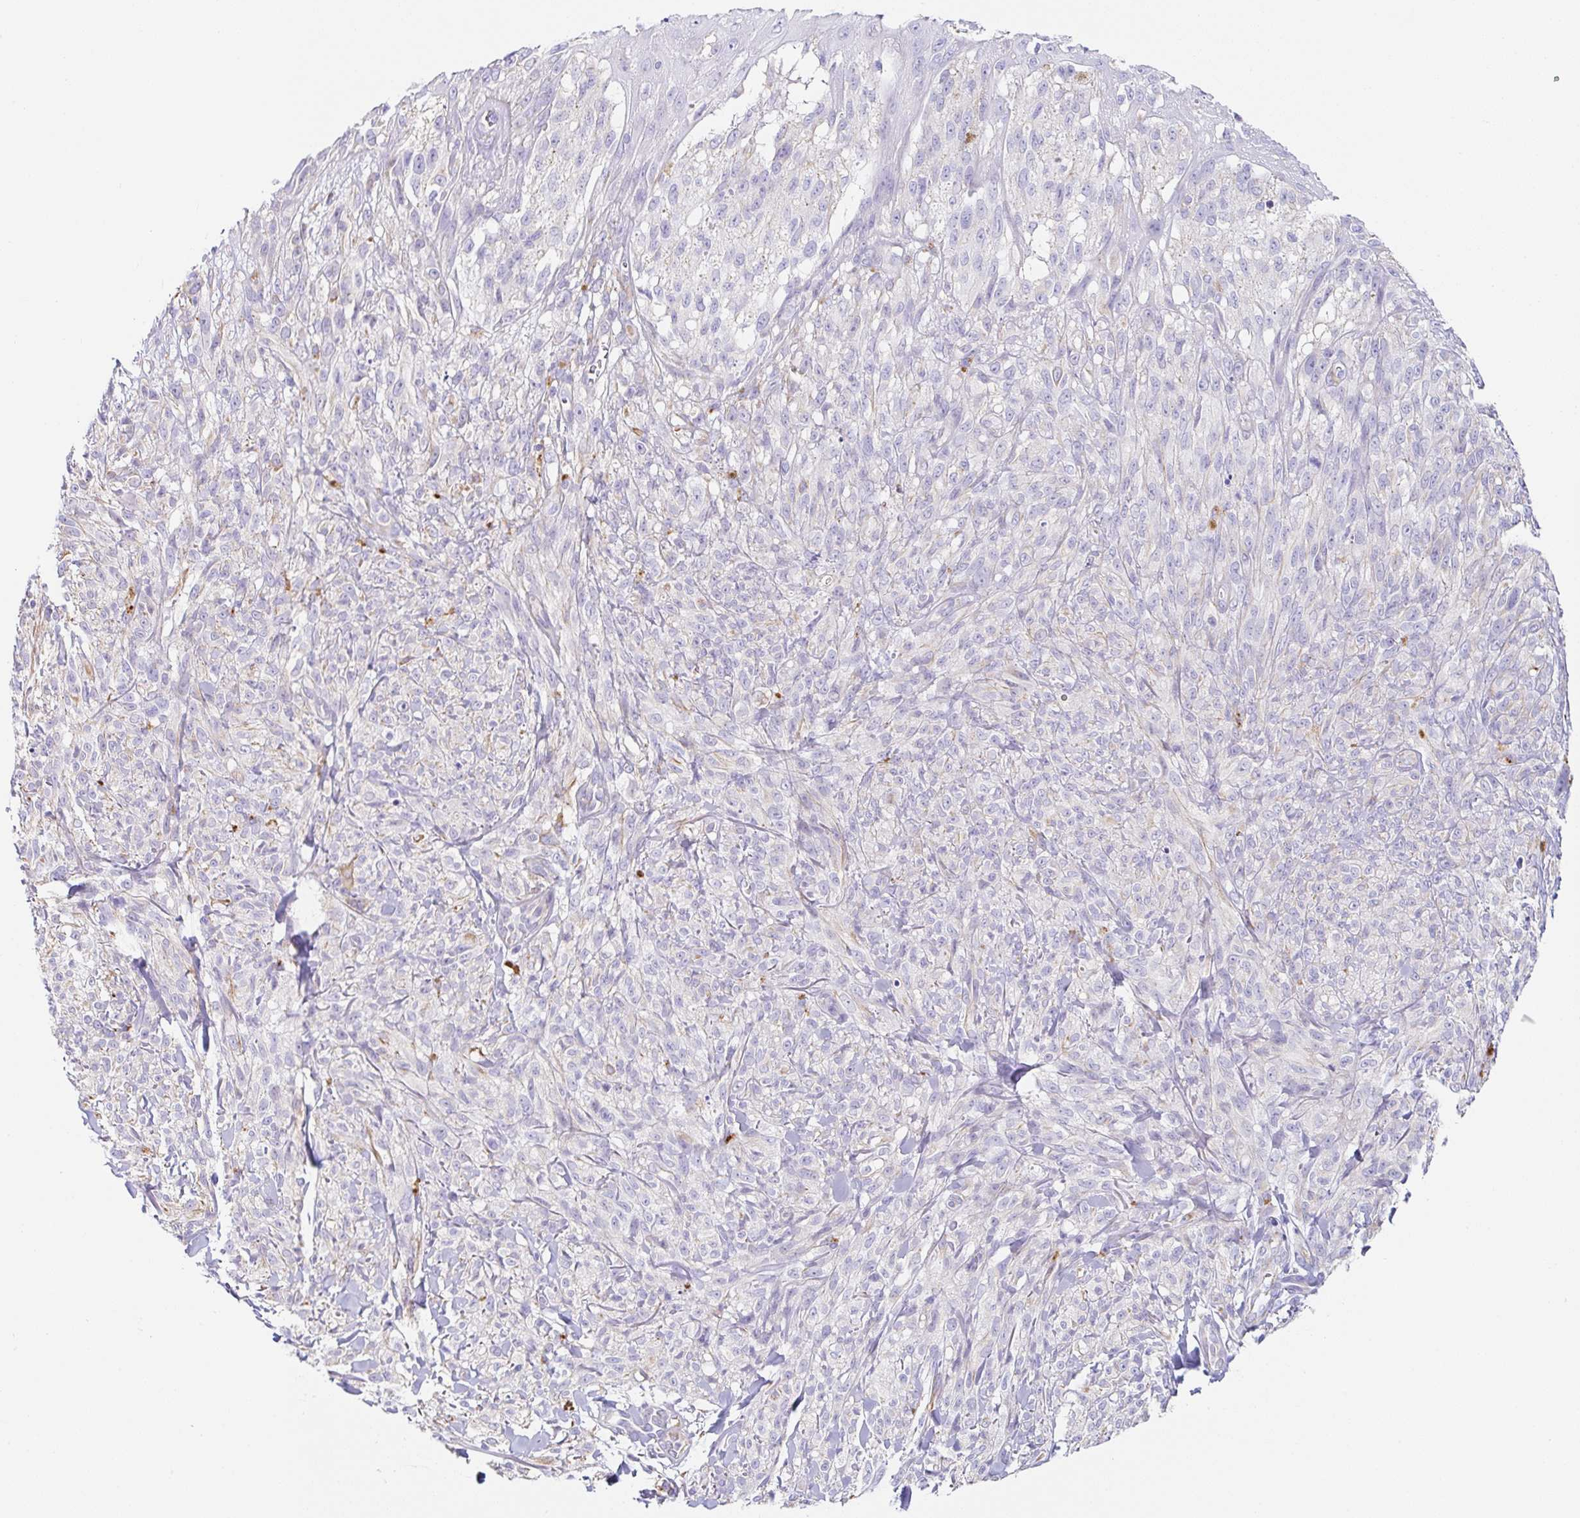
{"staining": {"intensity": "negative", "quantity": "none", "location": "none"}, "tissue": "melanoma", "cell_type": "Tumor cells", "image_type": "cancer", "snomed": [{"axis": "morphology", "description": "Malignant melanoma, NOS"}, {"axis": "topography", "description": "Skin of upper arm"}], "caption": "The immunohistochemistry photomicrograph has no significant positivity in tumor cells of melanoma tissue.", "gene": "DKK4", "patient": {"sex": "female", "age": 65}}